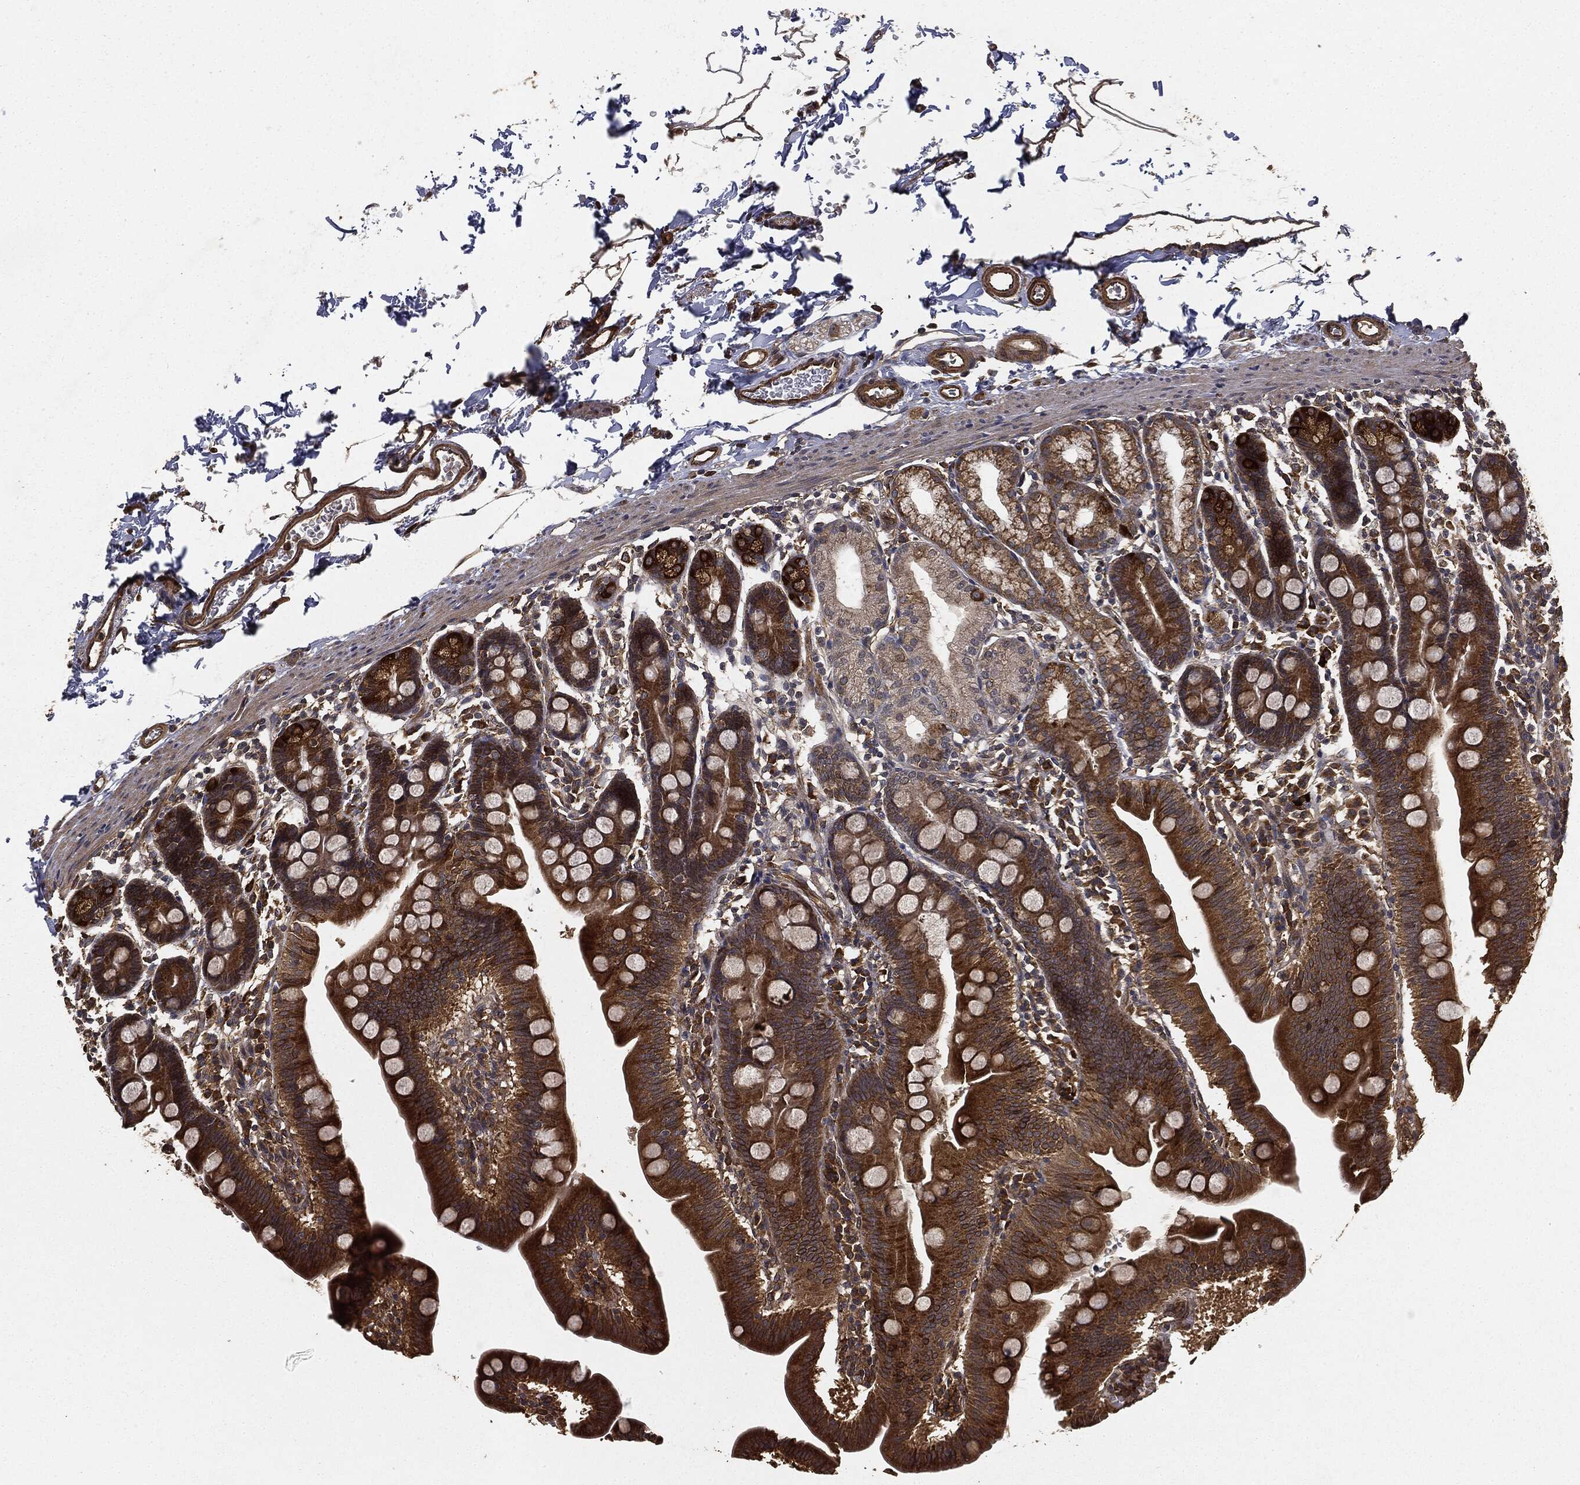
{"staining": {"intensity": "strong", "quantity": ">75%", "location": "cytoplasmic/membranous"}, "tissue": "duodenum", "cell_type": "Glandular cells", "image_type": "normal", "snomed": [{"axis": "morphology", "description": "Normal tissue, NOS"}, {"axis": "topography", "description": "Duodenum"}], "caption": "Immunohistochemical staining of benign duodenum exhibits high levels of strong cytoplasmic/membranous staining in approximately >75% of glandular cells.", "gene": "MIER2", "patient": {"sex": "male", "age": 59}}